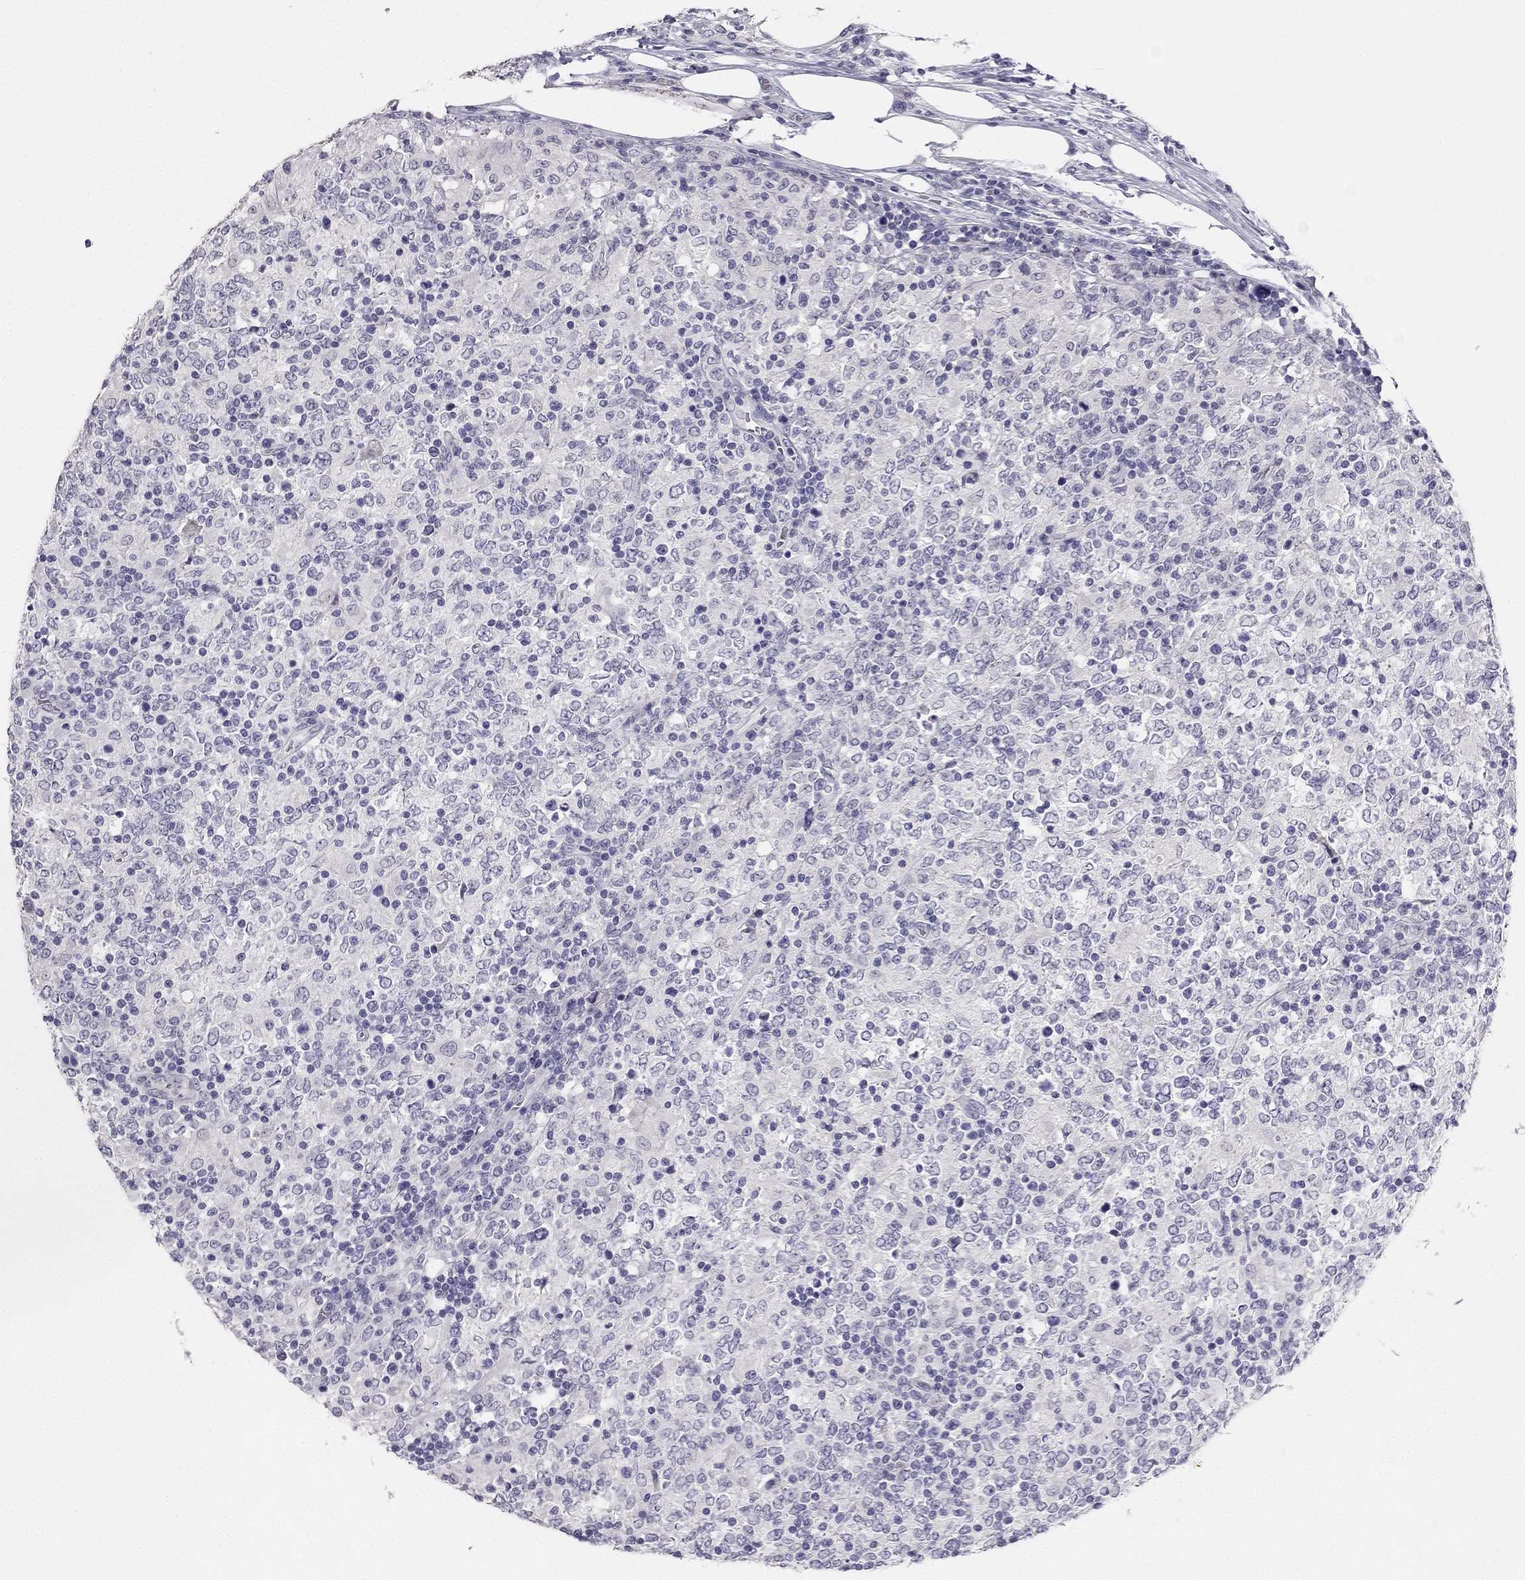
{"staining": {"intensity": "negative", "quantity": "none", "location": "none"}, "tissue": "lymphoma", "cell_type": "Tumor cells", "image_type": "cancer", "snomed": [{"axis": "morphology", "description": "Malignant lymphoma, non-Hodgkin's type, High grade"}, {"axis": "topography", "description": "Lymph node"}], "caption": "This image is of lymphoma stained with immunohistochemistry to label a protein in brown with the nuclei are counter-stained blue. There is no staining in tumor cells. The staining was performed using DAB to visualize the protein expression in brown, while the nuclei were stained in blue with hematoxylin (Magnification: 20x).", "gene": "CALB2", "patient": {"sex": "female", "age": 84}}